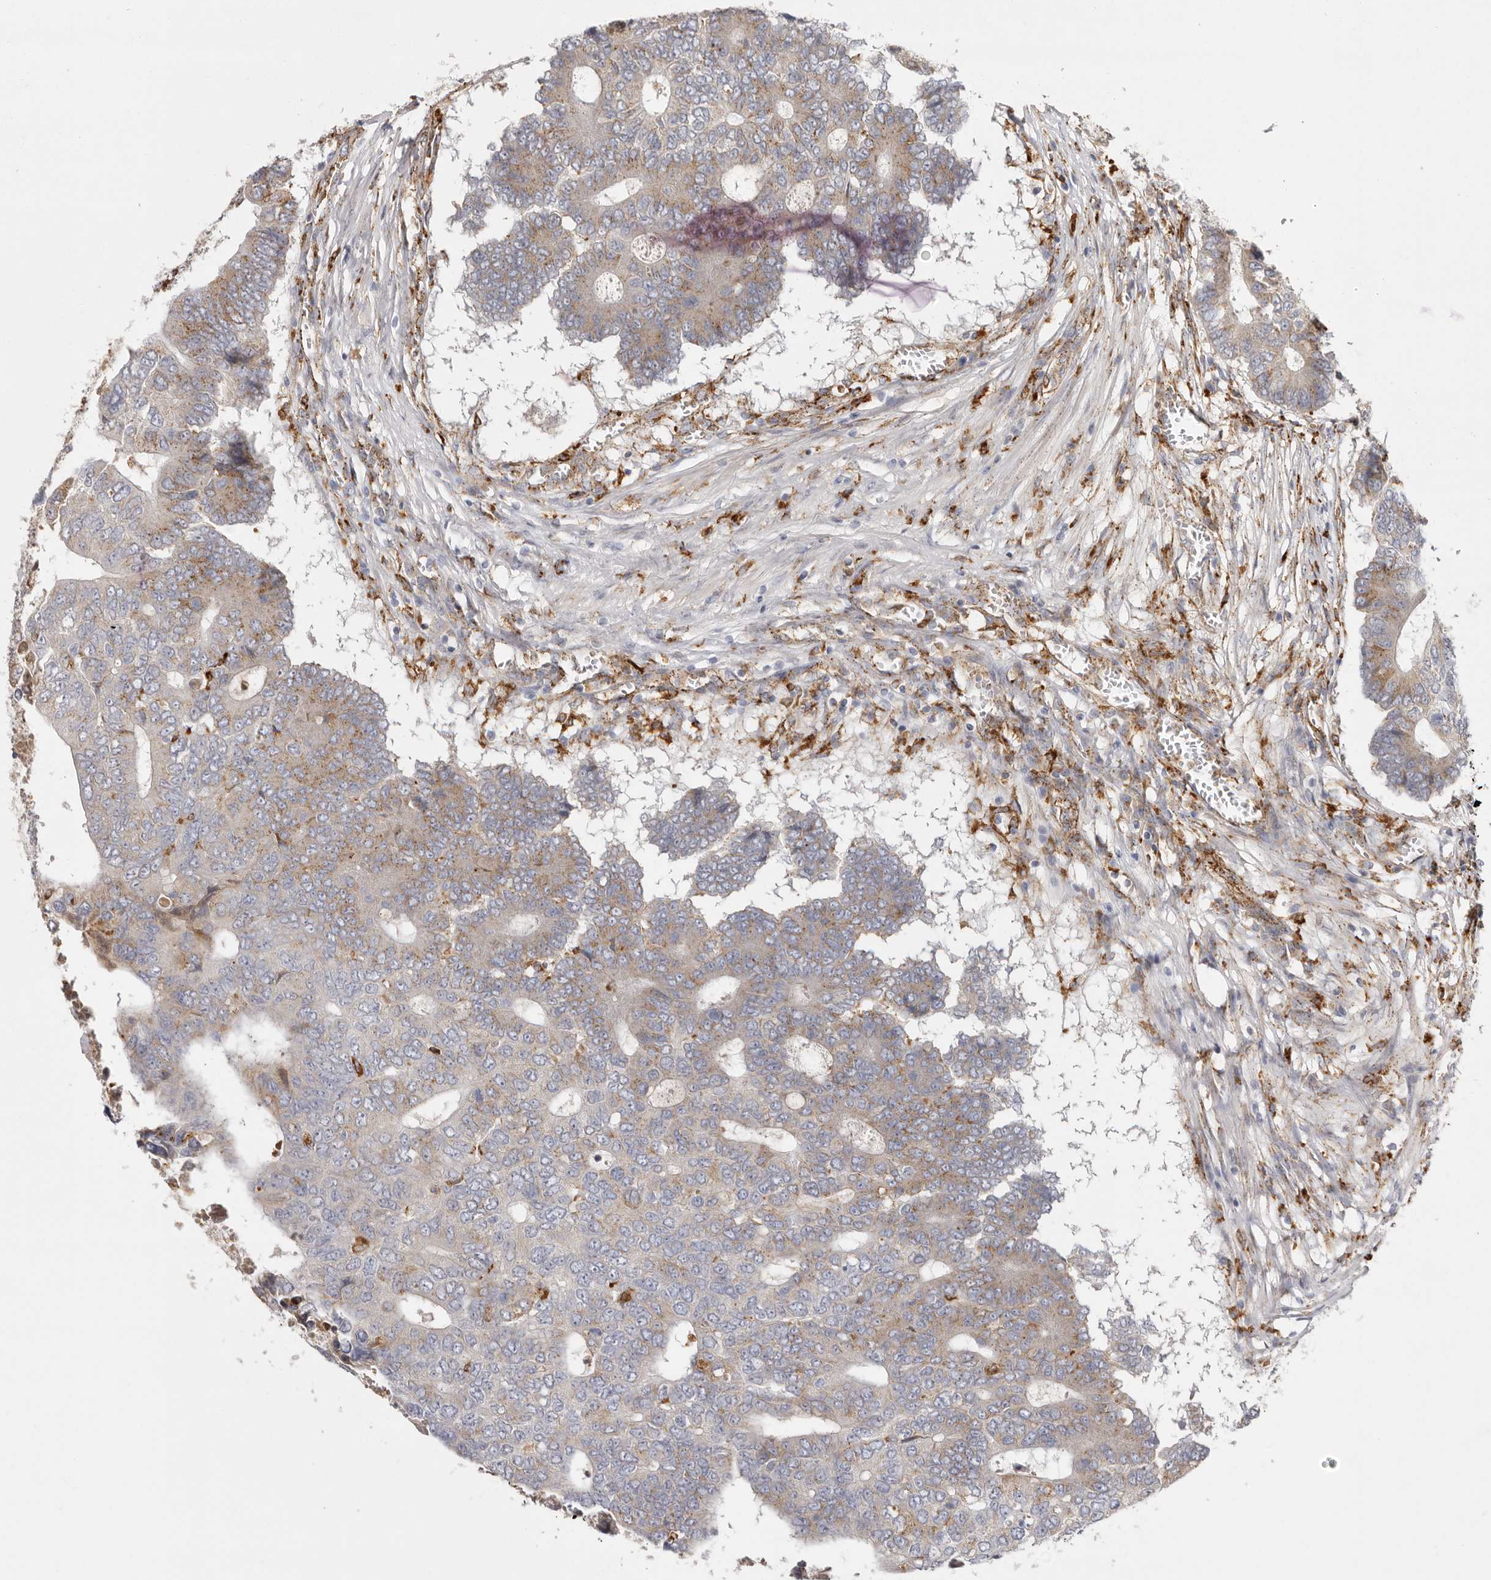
{"staining": {"intensity": "weak", "quantity": "25%-75%", "location": "cytoplasmic/membranous"}, "tissue": "colorectal cancer", "cell_type": "Tumor cells", "image_type": "cancer", "snomed": [{"axis": "morphology", "description": "Adenocarcinoma, NOS"}, {"axis": "topography", "description": "Colon"}], "caption": "Human colorectal adenocarcinoma stained with a protein marker displays weak staining in tumor cells.", "gene": "GRN", "patient": {"sex": "male", "age": 87}}